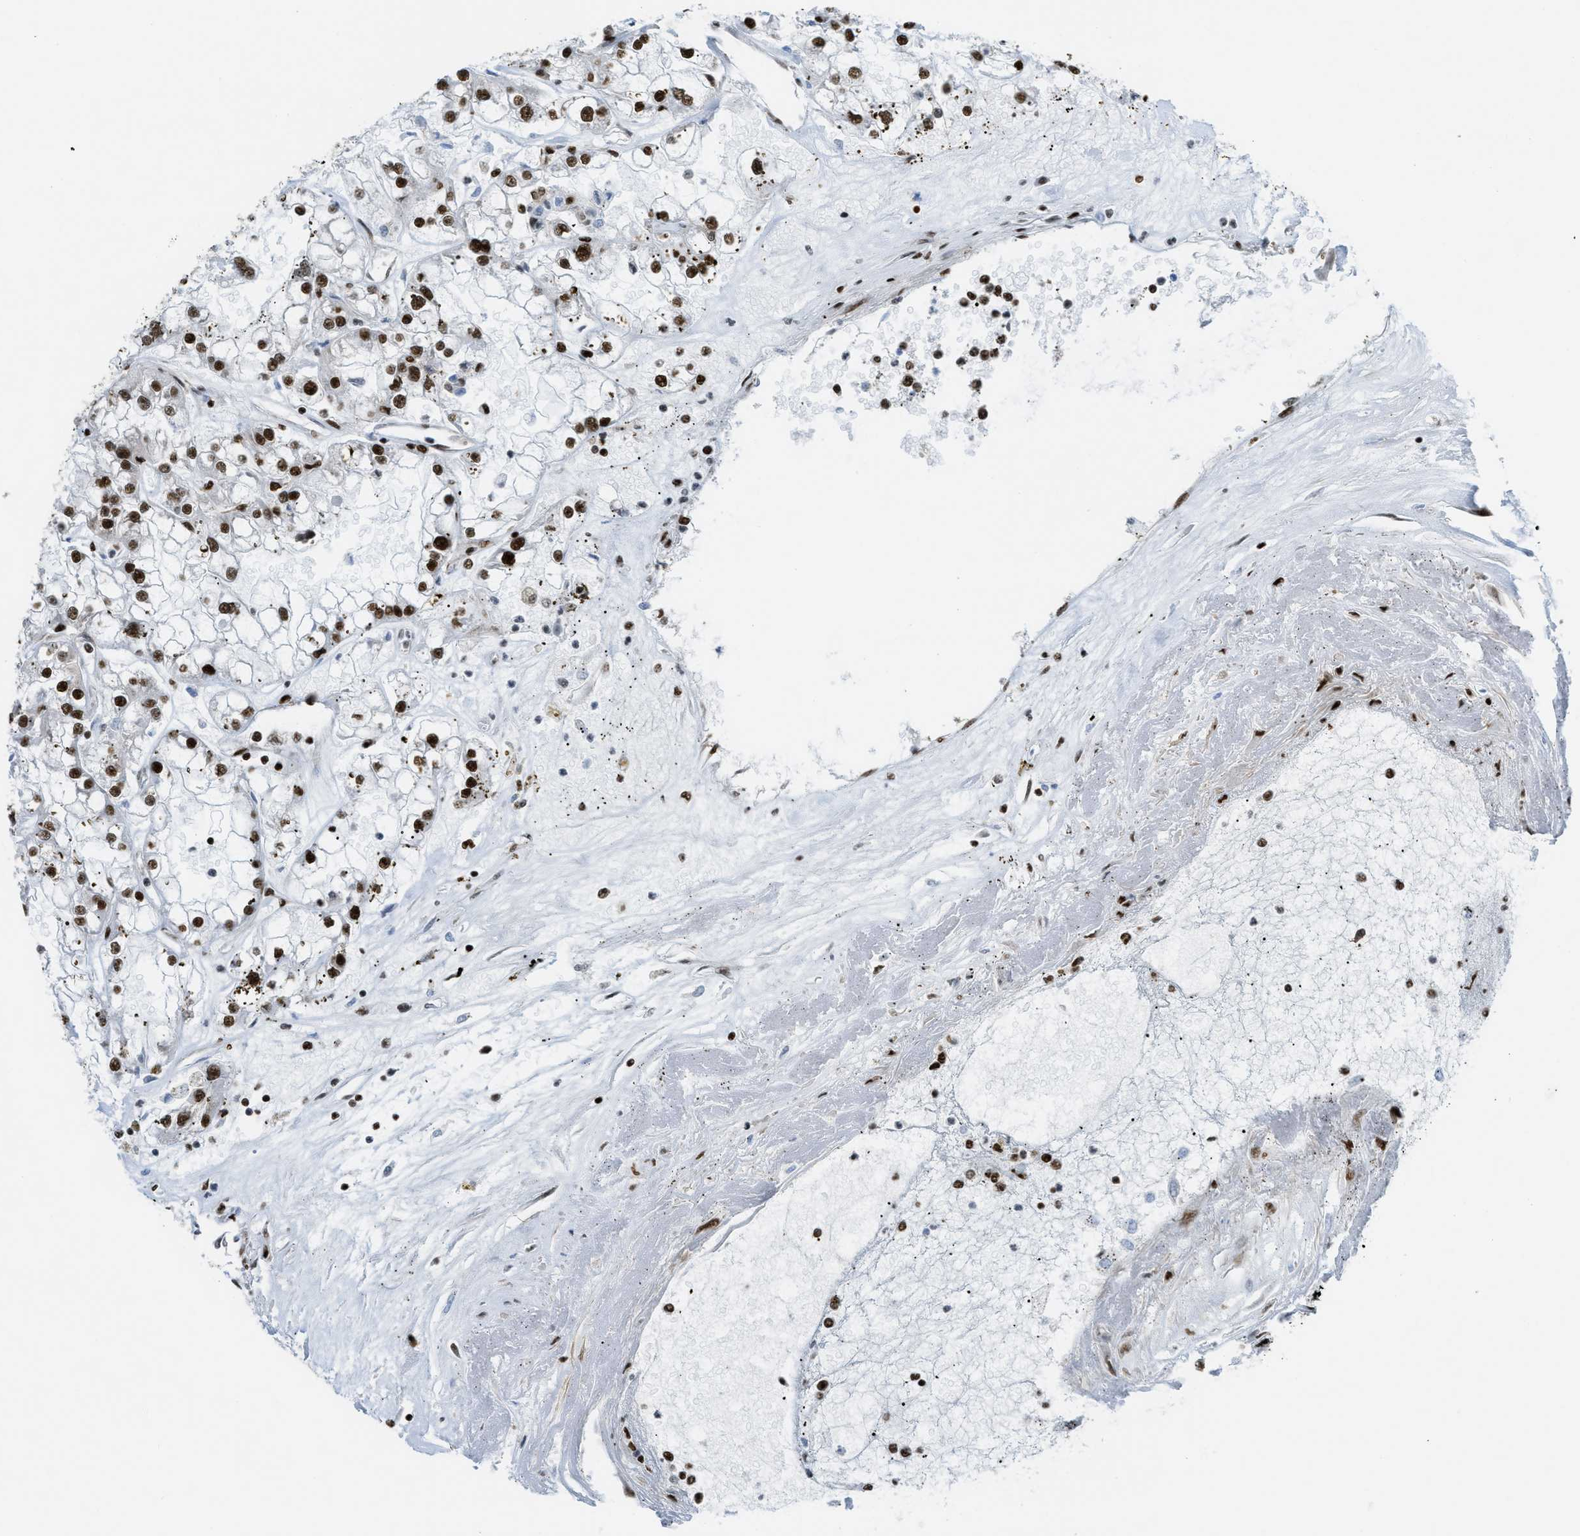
{"staining": {"intensity": "strong", "quantity": ">75%", "location": "nuclear"}, "tissue": "renal cancer", "cell_type": "Tumor cells", "image_type": "cancer", "snomed": [{"axis": "morphology", "description": "Adenocarcinoma, NOS"}, {"axis": "topography", "description": "Kidney"}], "caption": "Renal cancer (adenocarcinoma) tissue shows strong nuclear positivity in about >75% of tumor cells", "gene": "ZNF207", "patient": {"sex": "female", "age": 52}}